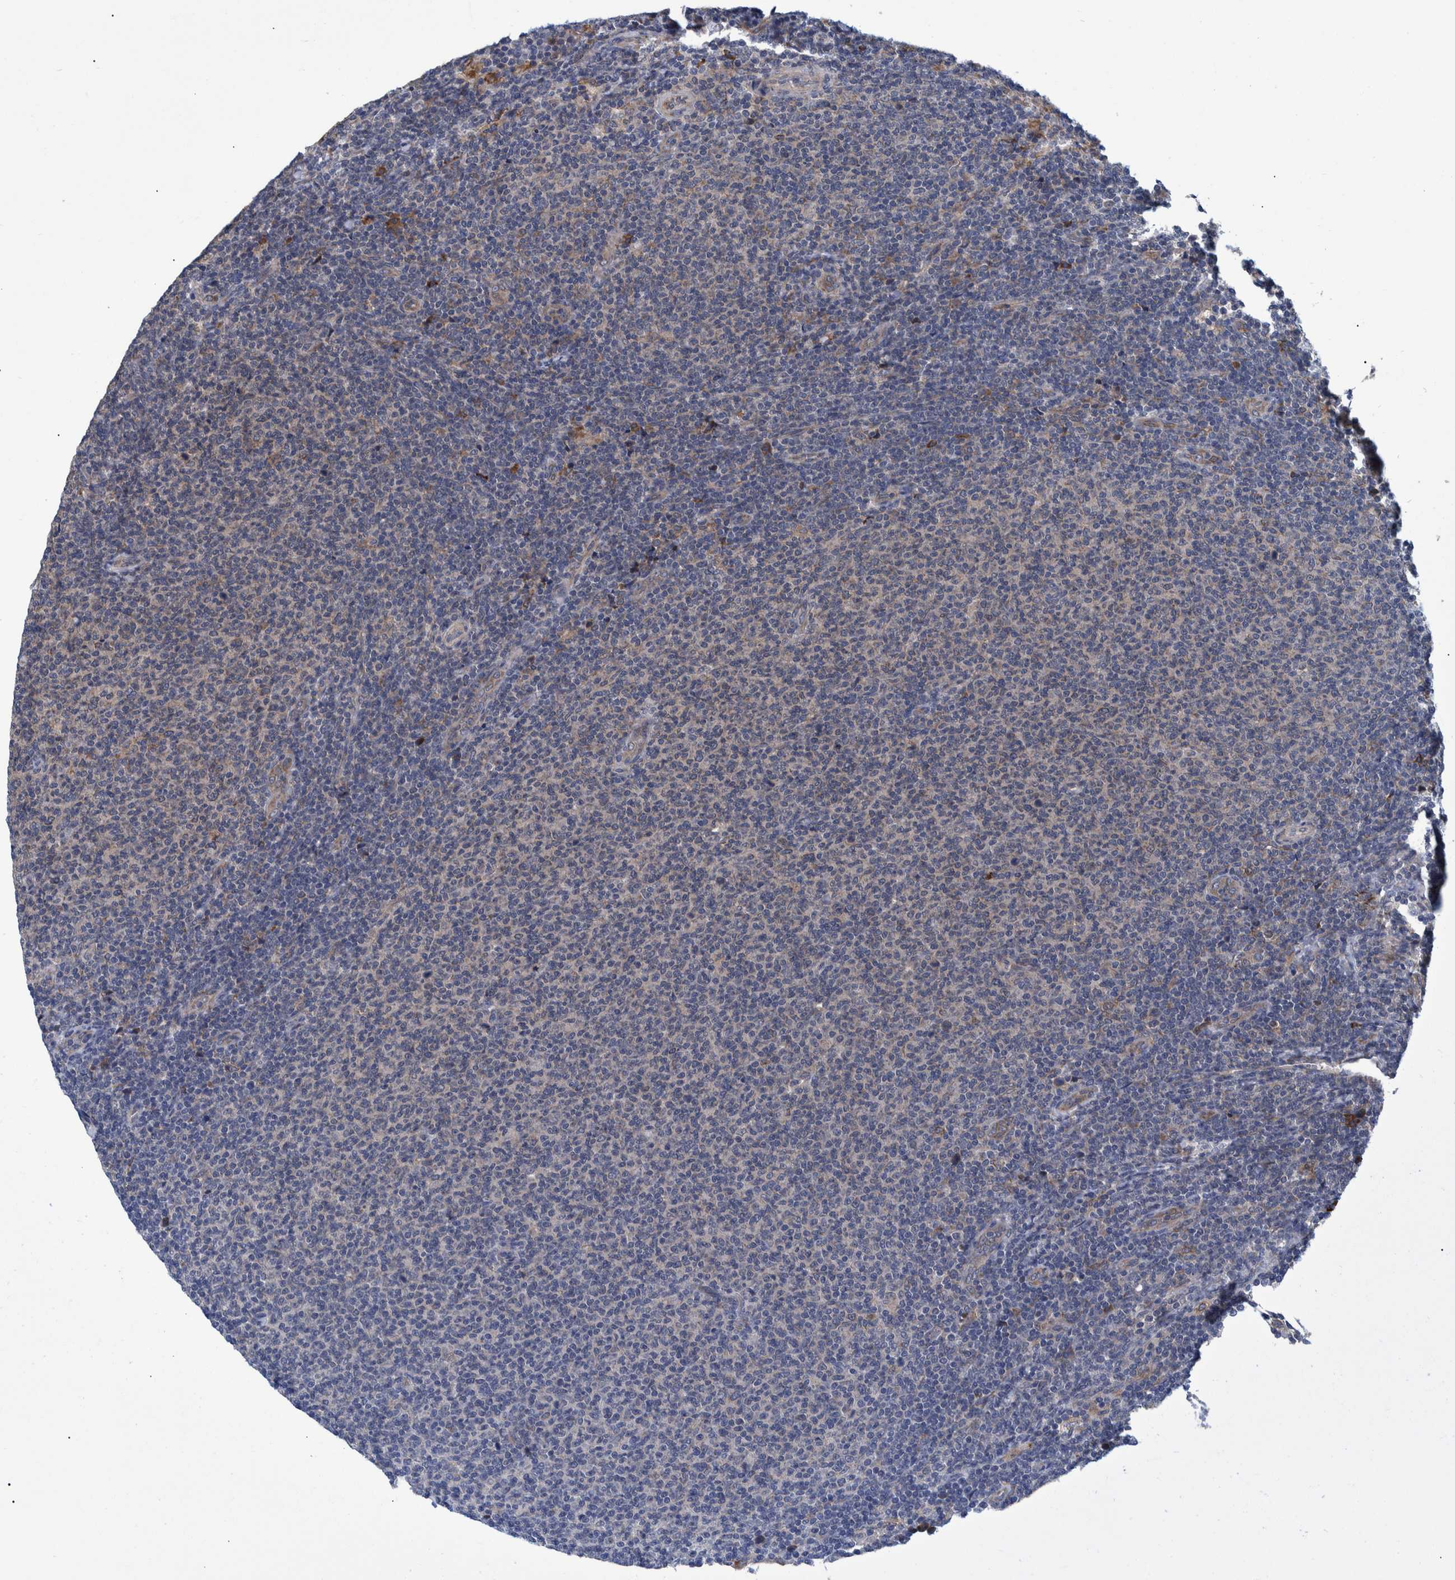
{"staining": {"intensity": "weak", "quantity": "<25%", "location": "cytoplasmic/membranous"}, "tissue": "lymphoma", "cell_type": "Tumor cells", "image_type": "cancer", "snomed": [{"axis": "morphology", "description": "Malignant lymphoma, non-Hodgkin's type, Low grade"}, {"axis": "topography", "description": "Lymph node"}], "caption": "Photomicrograph shows no protein positivity in tumor cells of lymphoma tissue. (IHC, brightfield microscopy, high magnification).", "gene": "SPAG5", "patient": {"sex": "male", "age": 66}}